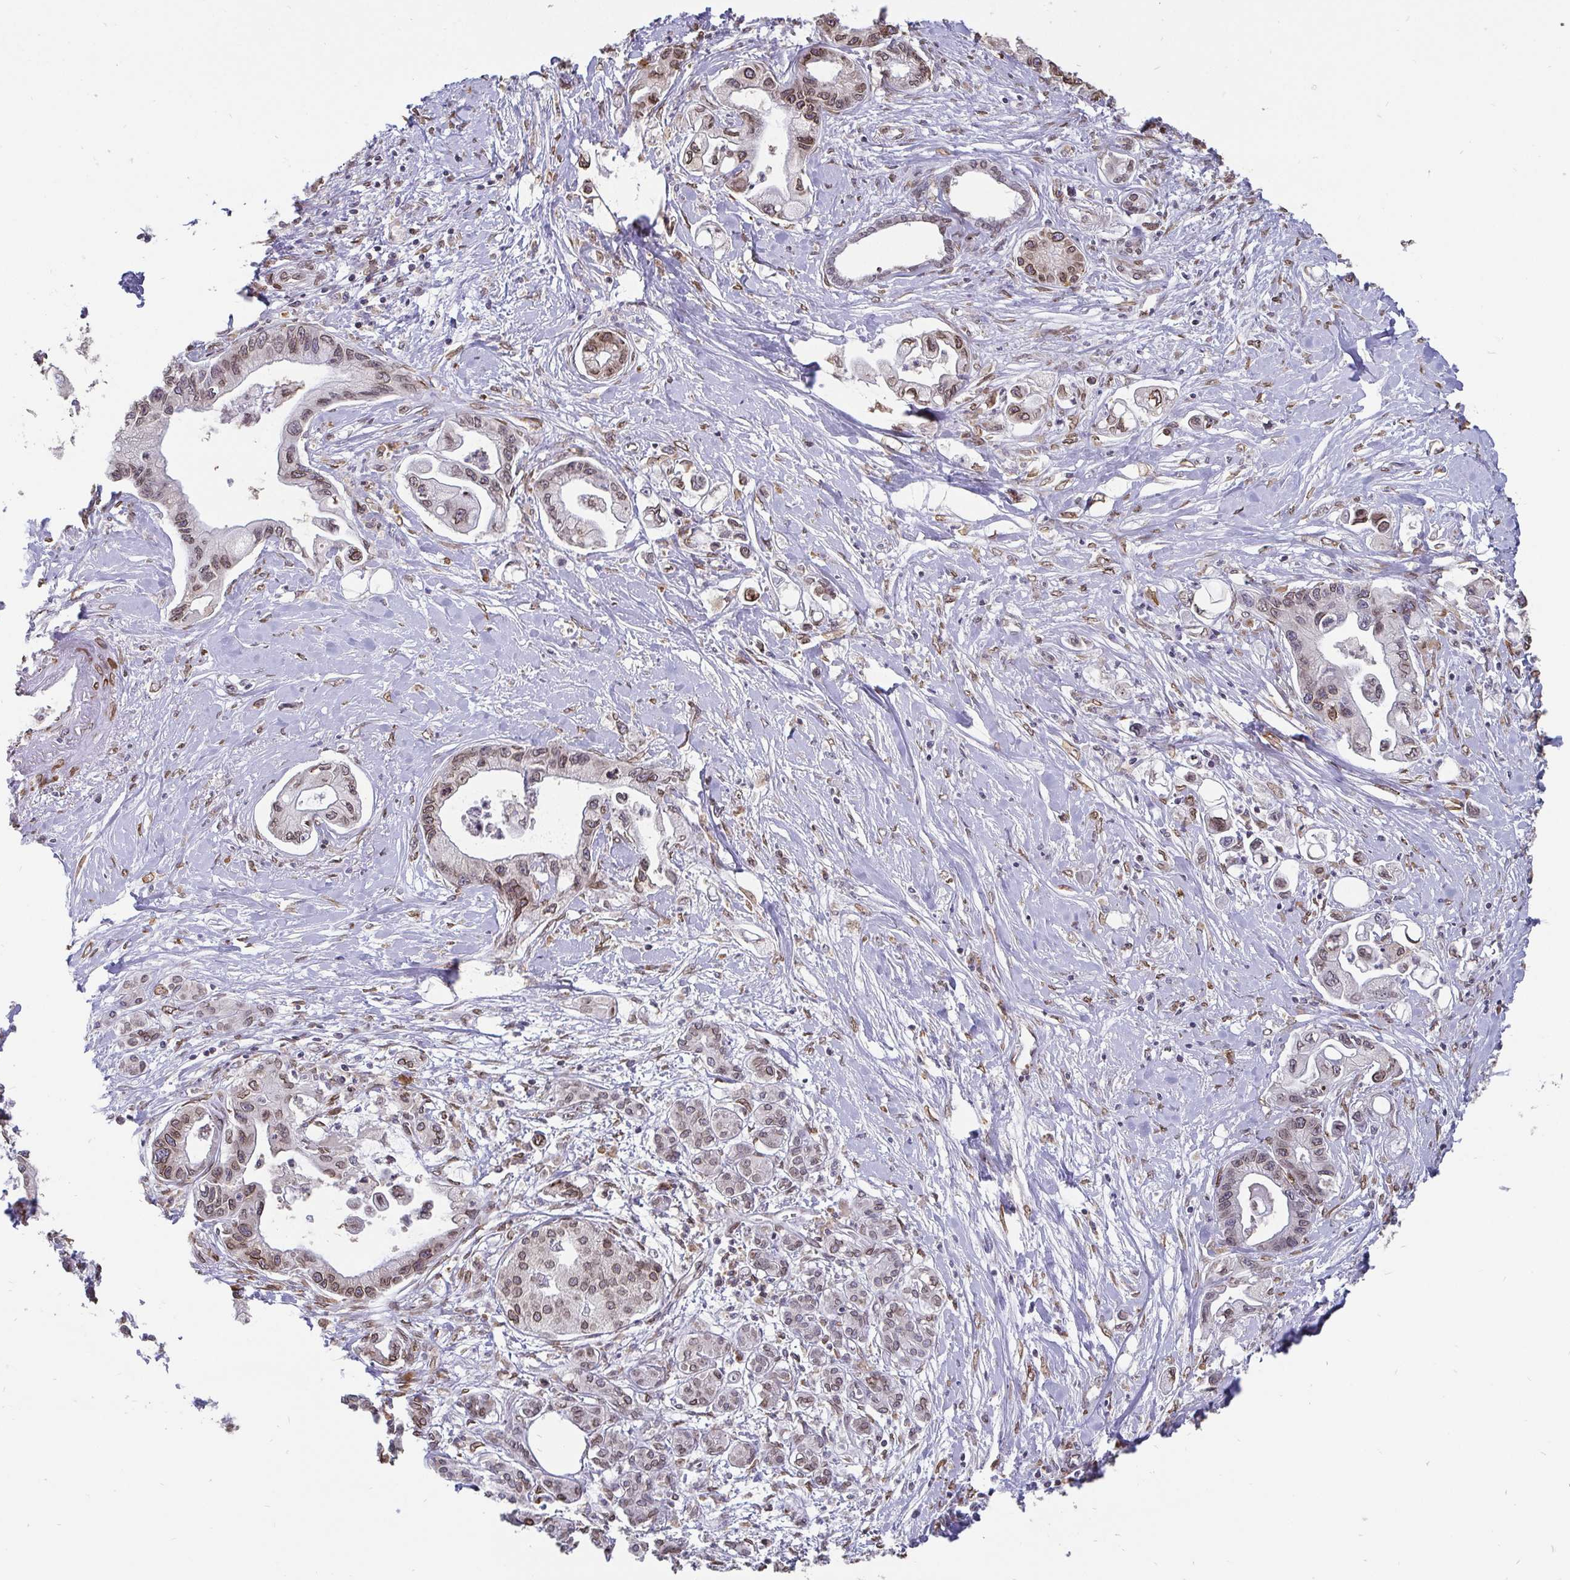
{"staining": {"intensity": "weak", "quantity": ">75%", "location": "cytoplasmic/membranous,nuclear"}, "tissue": "pancreatic cancer", "cell_type": "Tumor cells", "image_type": "cancer", "snomed": [{"axis": "morphology", "description": "Adenocarcinoma, NOS"}, {"axis": "topography", "description": "Pancreas"}], "caption": "Protein staining by IHC reveals weak cytoplasmic/membranous and nuclear positivity in approximately >75% of tumor cells in adenocarcinoma (pancreatic).", "gene": "EMD", "patient": {"sex": "male", "age": 61}}